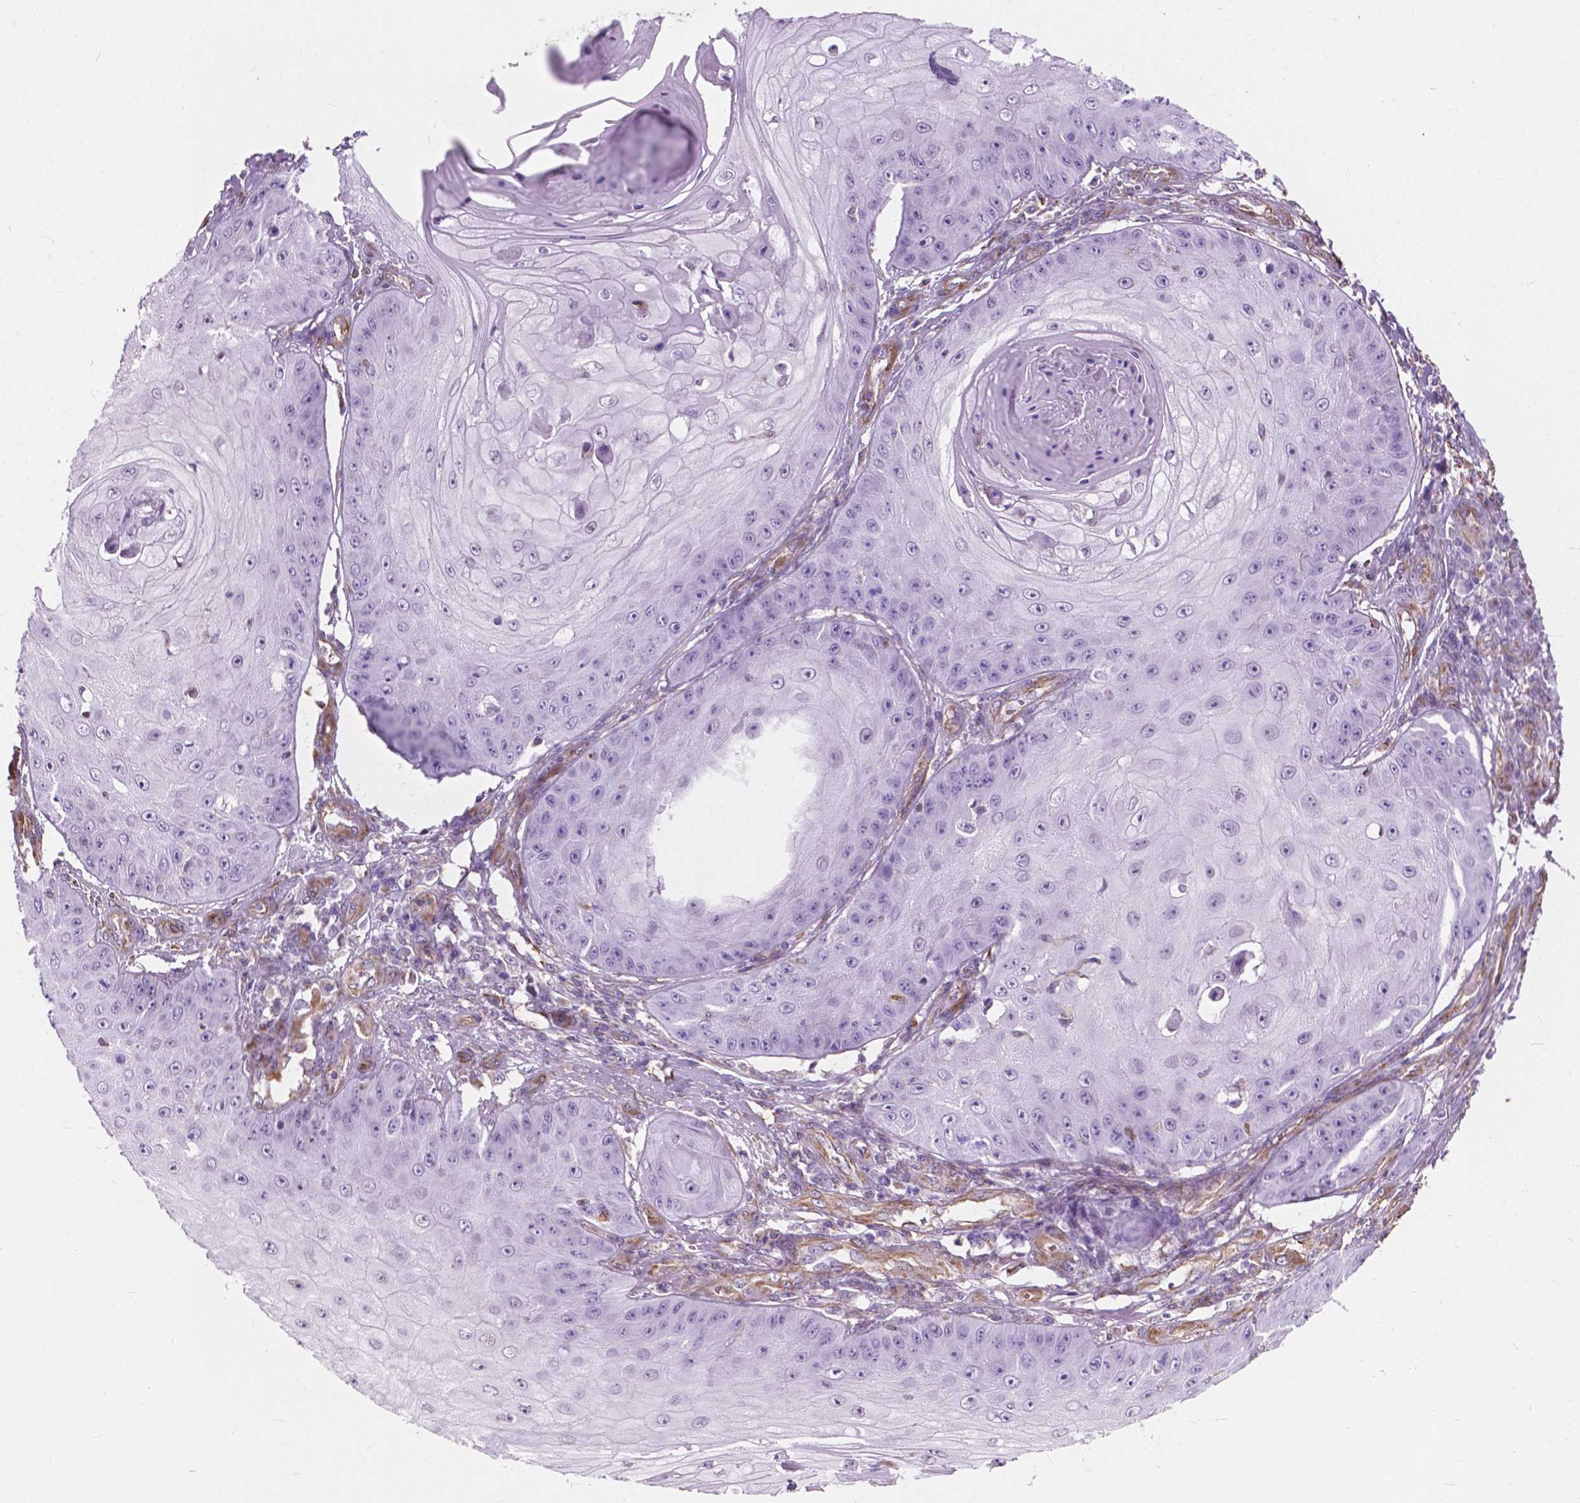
{"staining": {"intensity": "negative", "quantity": "none", "location": "none"}, "tissue": "skin cancer", "cell_type": "Tumor cells", "image_type": "cancer", "snomed": [{"axis": "morphology", "description": "Squamous cell carcinoma, NOS"}, {"axis": "topography", "description": "Skin"}], "caption": "Immunohistochemical staining of squamous cell carcinoma (skin) demonstrates no significant expression in tumor cells.", "gene": "AMOT", "patient": {"sex": "male", "age": 70}}